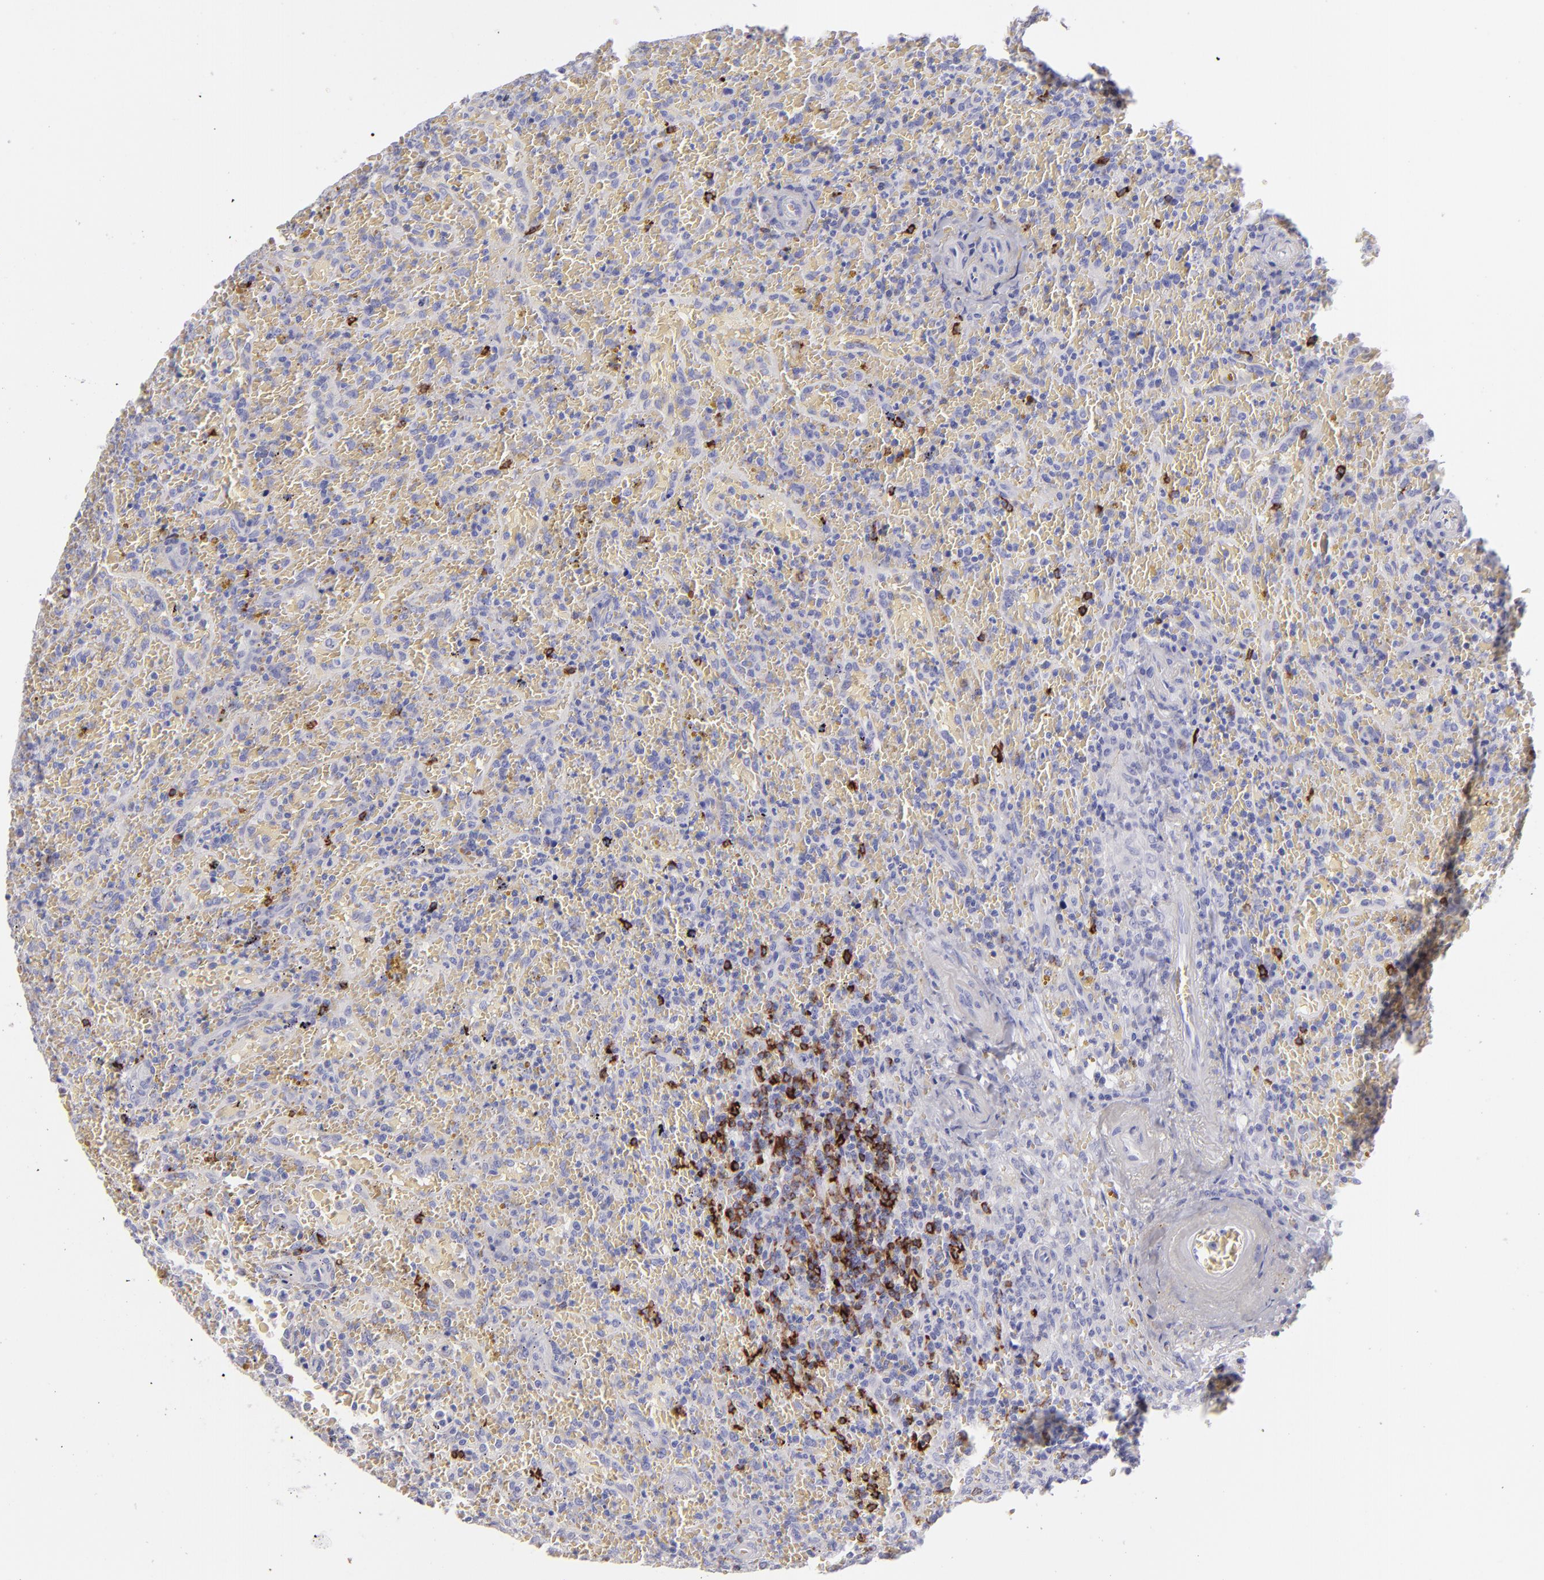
{"staining": {"intensity": "moderate", "quantity": "<25%", "location": "cytoplasmic/membranous"}, "tissue": "lymphoma", "cell_type": "Tumor cells", "image_type": "cancer", "snomed": [{"axis": "morphology", "description": "Malignant lymphoma, non-Hodgkin's type, High grade"}, {"axis": "topography", "description": "Spleen"}, {"axis": "topography", "description": "Lymph node"}], "caption": "A high-resolution image shows immunohistochemistry (IHC) staining of lymphoma, which reveals moderate cytoplasmic/membranous expression in approximately <25% of tumor cells. The protein is shown in brown color, while the nuclei are stained blue.", "gene": "CD22", "patient": {"sex": "female", "age": 70}}